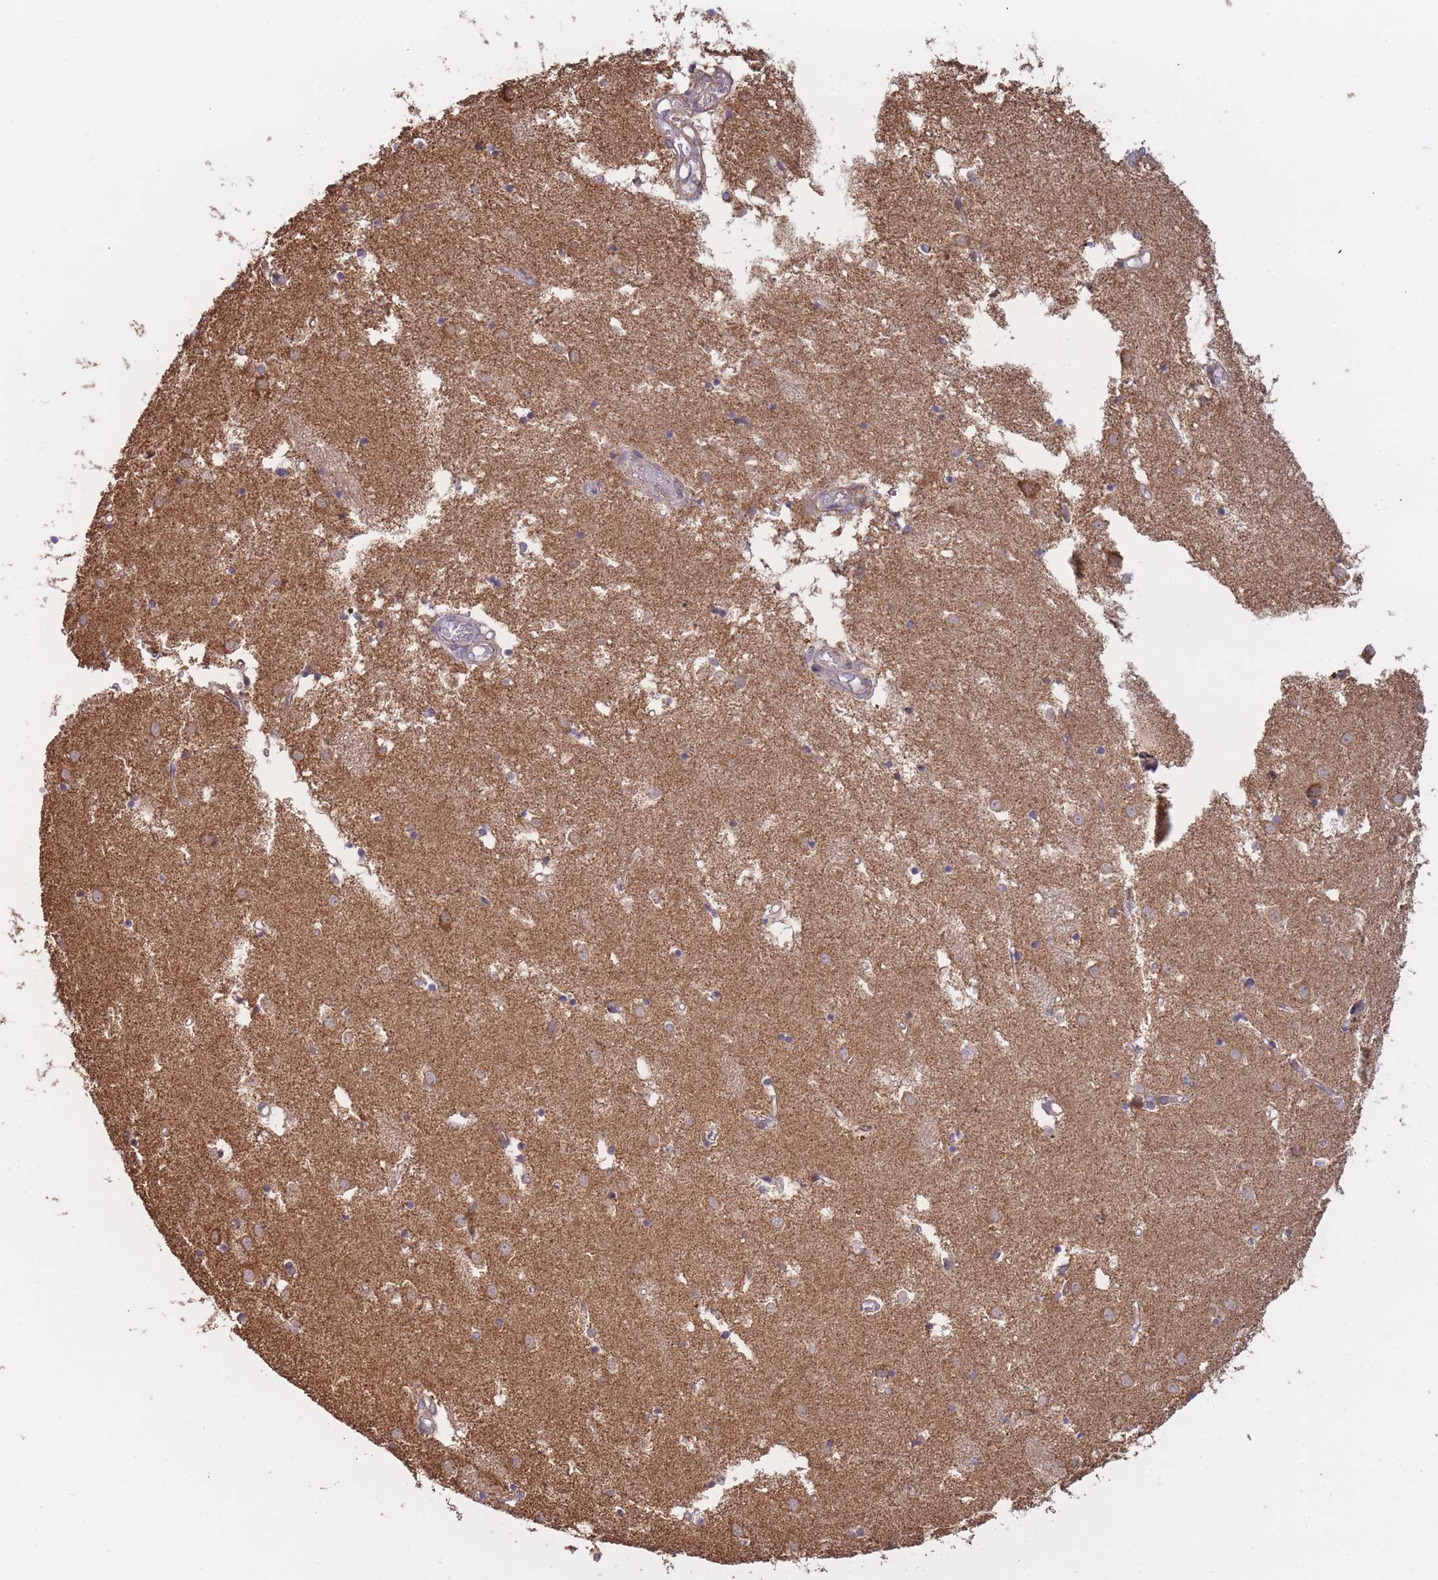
{"staining": {"intensity": "negative", "quantity": "none", "location": "none"}, "tissue": "caudate", "cell_type": "Glial cells", "image_type": "normal", "snomed": [{"axis": "morphology", "description": "Normal tissue, NOS"}, {"axis": "topography", "description": "Lateral ventricle wall"}], "caption": "IHC of benign caudate shows no staining in glial cells. (IHC, brightfield microscopy, high magnification).", "gene": "MRPL17", "patient": {"sex": "male", "age": 70}}